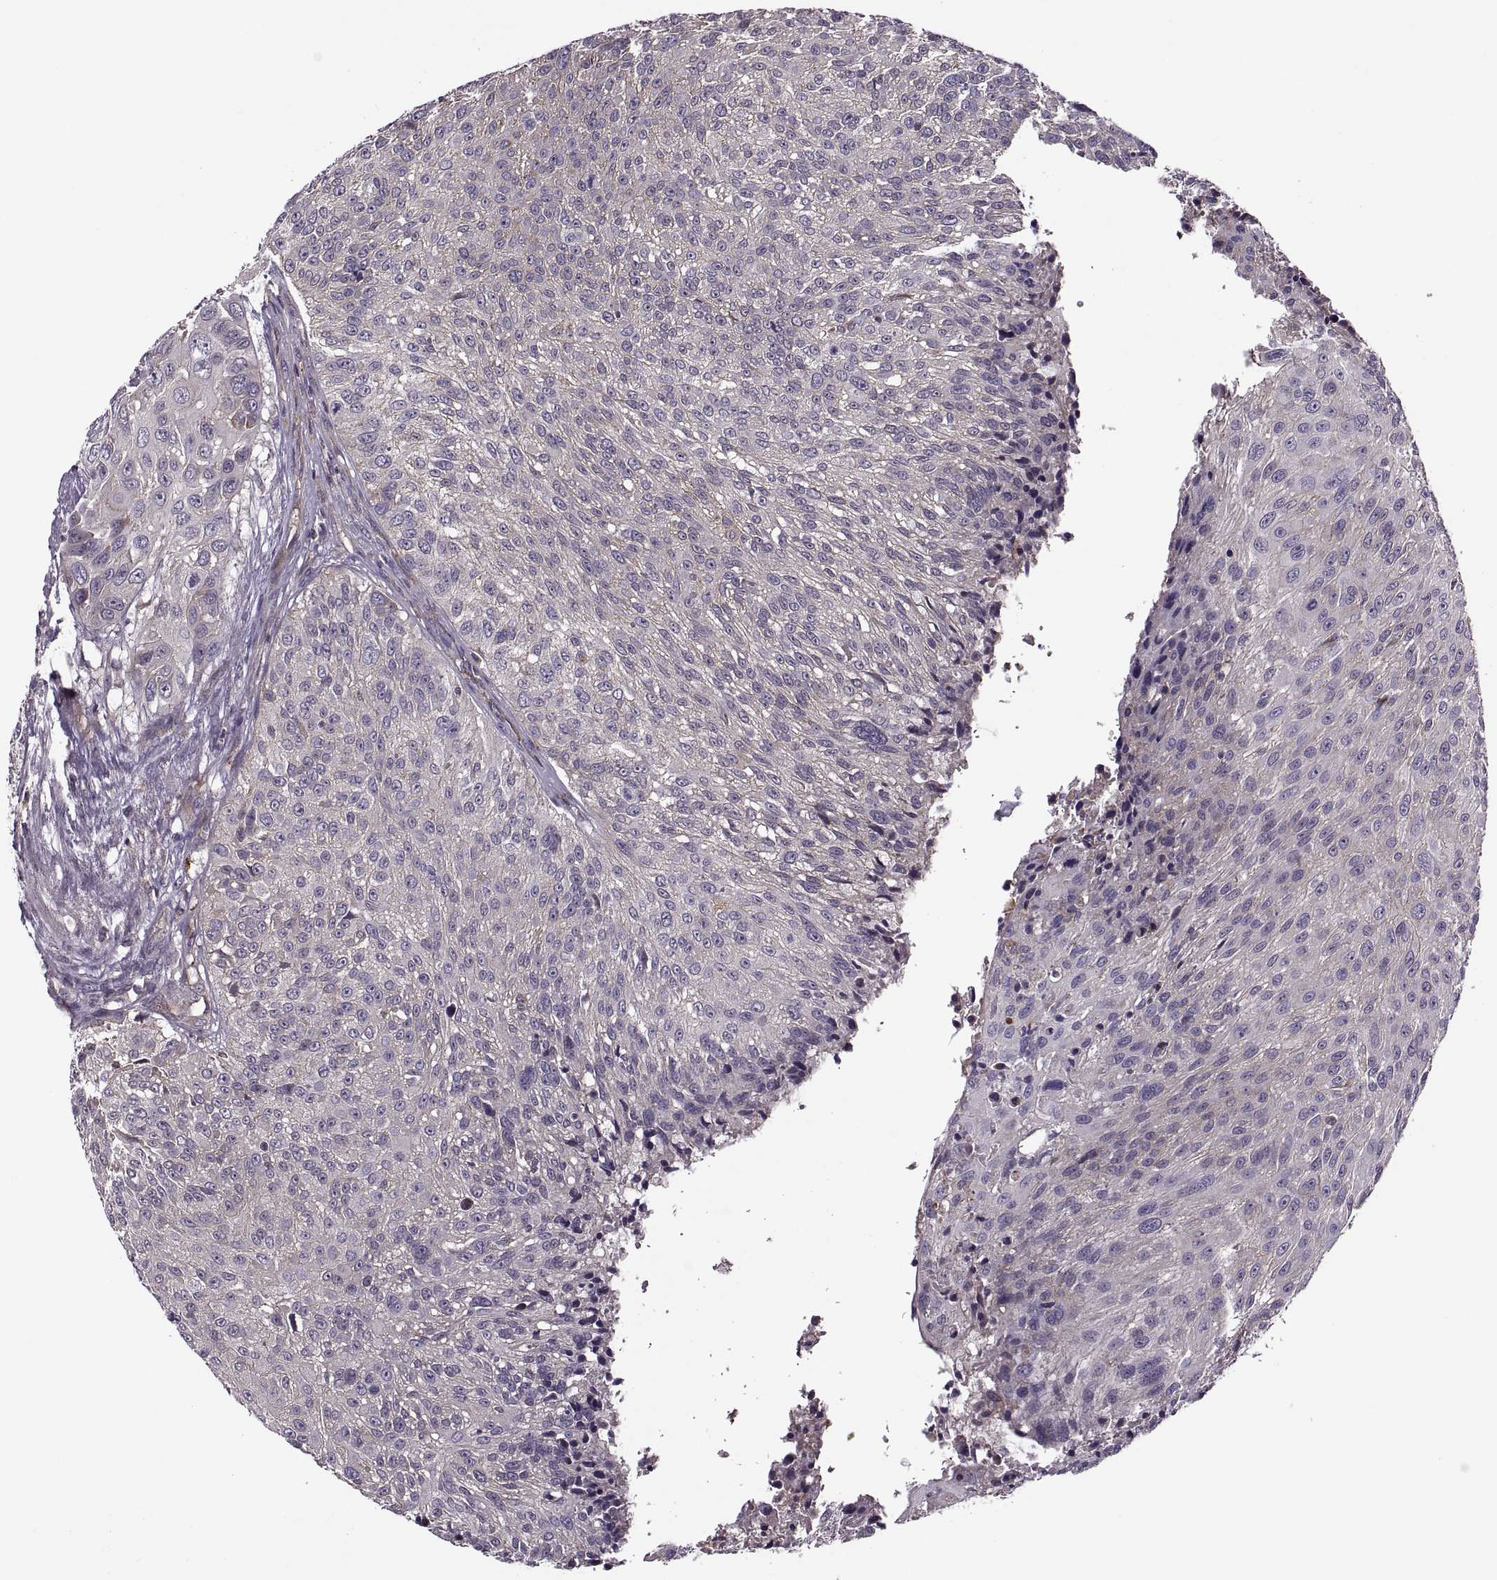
{"staining": {"intensity": "negative", "quantity": "none", "location": "none"}, "tissue": "urothelial cancer", "cell_type": "Tumor cells", "image_type": "cancer", "snomed": [{"axis": "morphology", "description": "Urothelial carcinoma, NOS"}, {"axis": "topography", "description": "Urinary bladder"}], "caption": "Immunohistochemistry histopathology image of neoplastic tissue: human urothelial cancer stained with DAB demonstrates no significant protein expression in tumor cells.", "gene": "SLC2A3", "patient": {"sex": "male", "age": 55}}